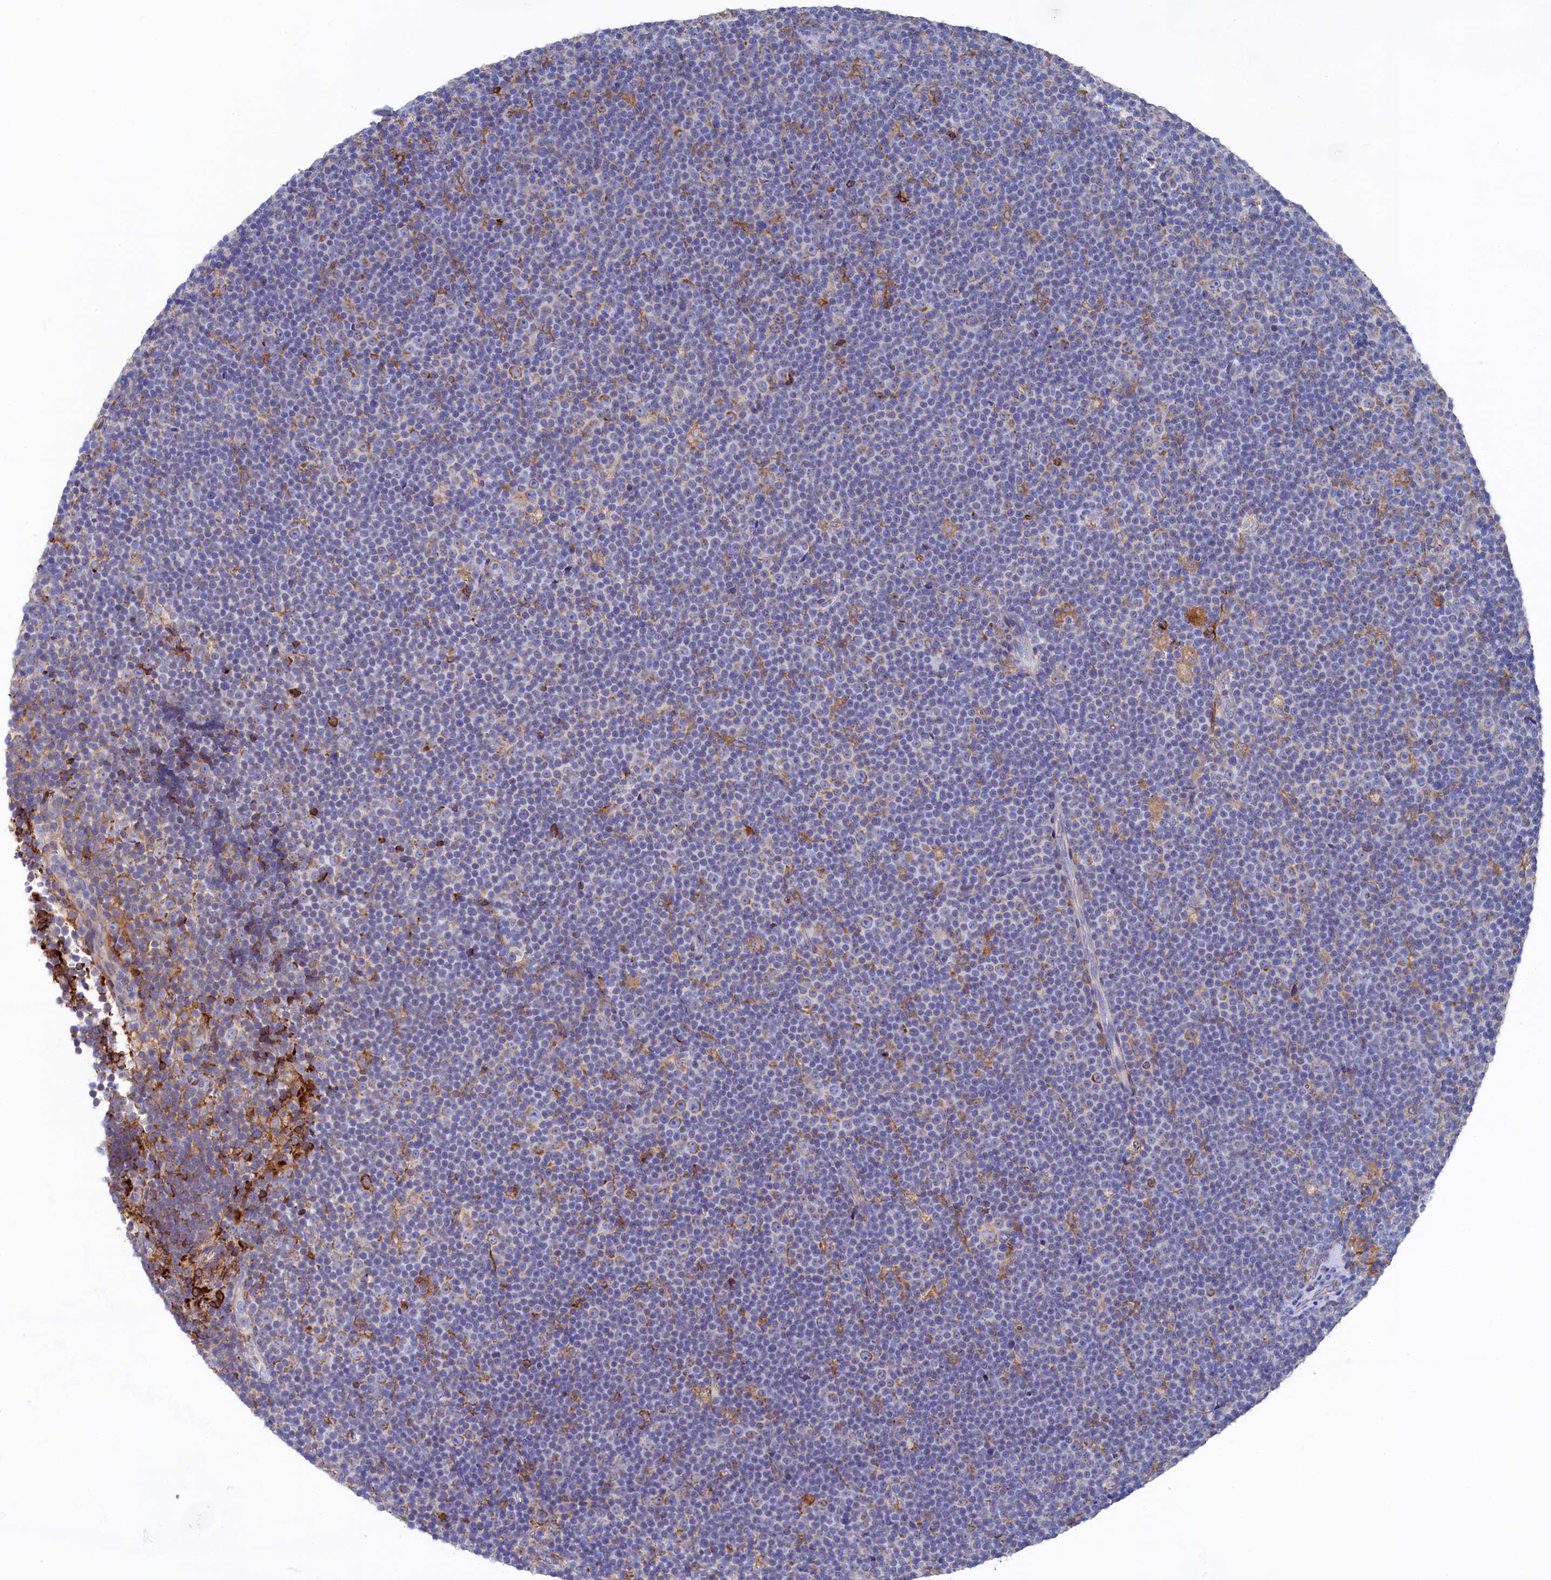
{"staining": {"intensity": "negative", "quantity": "none", "location": "none"}, "tissue": "lymphoma", "cell_type": "Tumor cells", "image_type": "cancer", "snomed": [{"axis": "morphology", "description": "Malignant lymphoma, non-Hodgkin's type, Low grade"}, {"axis": "topography", "description": "Lymph node"}], "caption": "DAB immunohistochemical staining of lymphoma reveals no significant staining in tumor cells.", "gene": "C12orf73", "patient": {"sex": "female", "age": 67}}